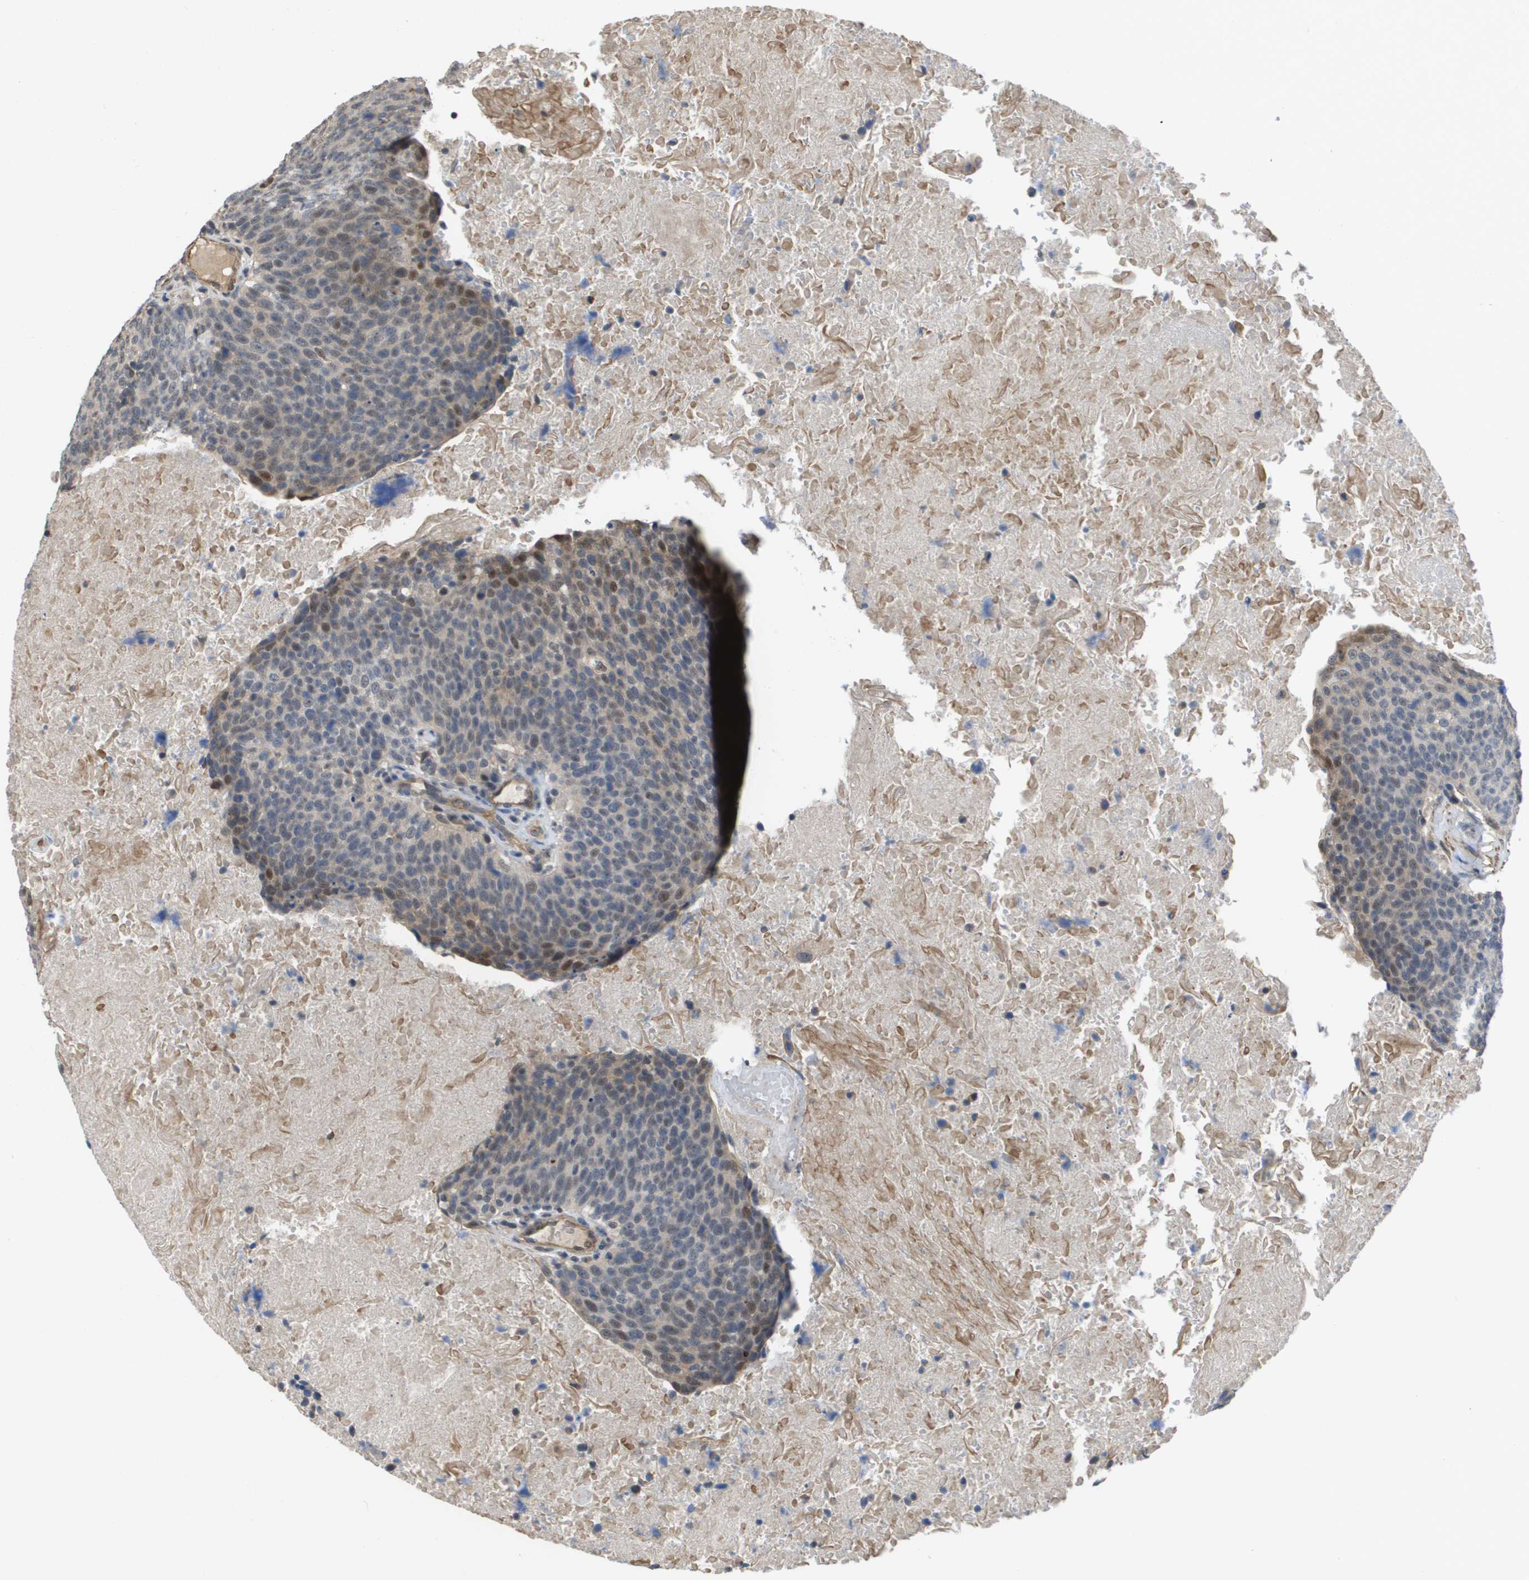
{"staining": {"intensity": "weak", "quantity": "<25%", "location": "cytoplasmic/membranous,nuclear"}, "tissue": "head and neck cancer", "cell_type": "Tumor cells", "image_type": "cancer", "snomed": [{"axis": "morphology", "description": "Squamous cell carcinoma, NOS"}, {"axis": "morphology", "description": "Squamous cell carcinoma, metastatic, NOS"}, {"axis": "topography", "description": "Lymph node"}, {"axis": "topography", "description": "Head-Neck"}], "caption": "This is a histopathology image of immunohistochemistry (IHC) staining of head and neck cancer (metastatic squamous cell carcinoma), which shows no expression in tumor cells.", "gene": "RNF112", "patient": {"sex": "male", "age": 62}}